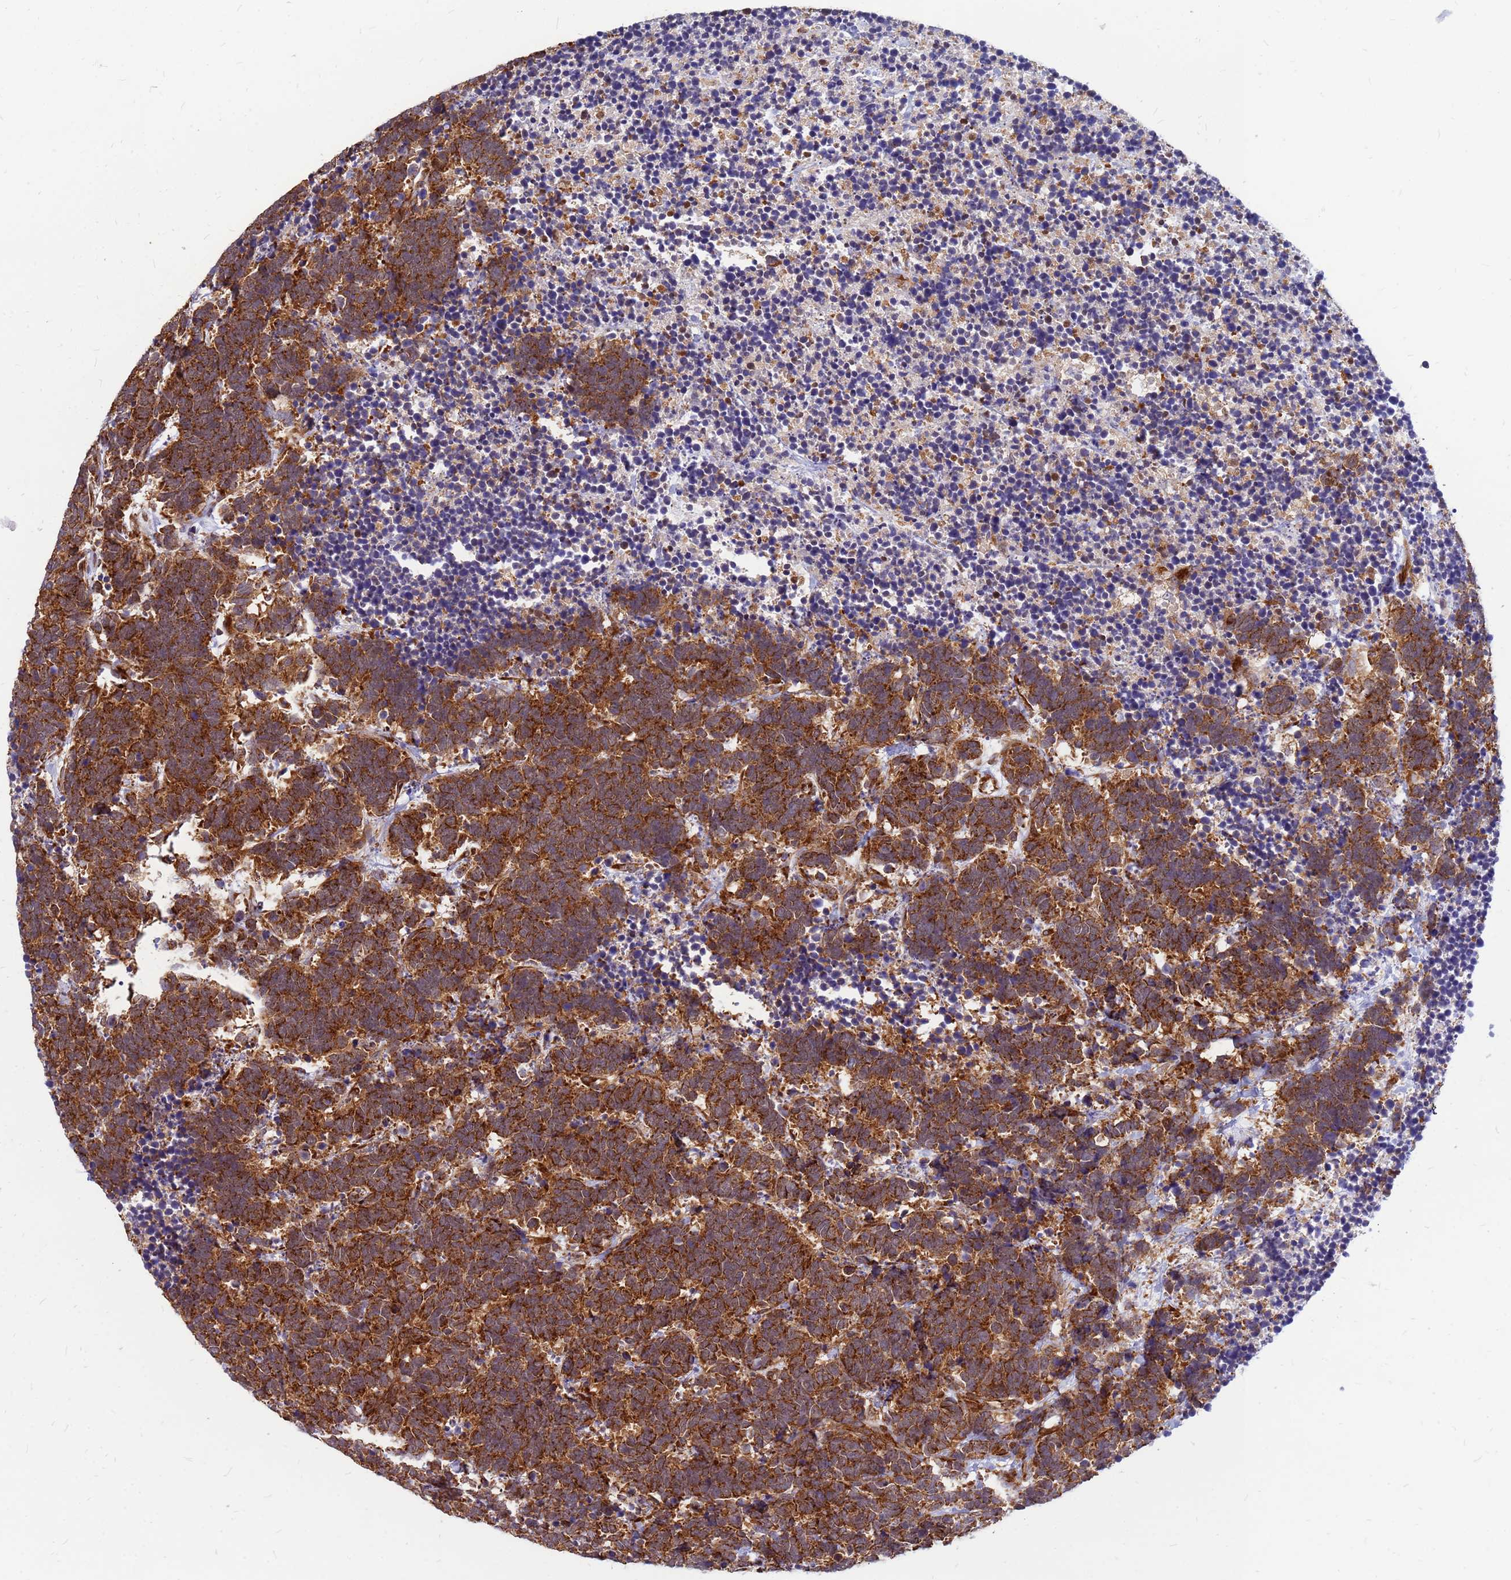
{"staining": {"intensity": "strong", "quantity": ">75%", "location": "cytoplasmic/membranous"}, "tissue": "carcinoid", "cell_type": "Tumor cells", "image_type": "cancer", "snomed": [{"axis": "morphology", "description": "Carcinoma, NOS"}, {"axis": "morphology", "description": "Carcinoid, malignant, NOS"}, {"axis": "topography", "description": "Urinary bladder"}], "caption": "Protein staining exhibits strong cytoplasmic/membranous expression in about >75% of tumor cells in carcinoid.", "gene": "RPL8", "patient": {"sex": "male", "age": 57}}